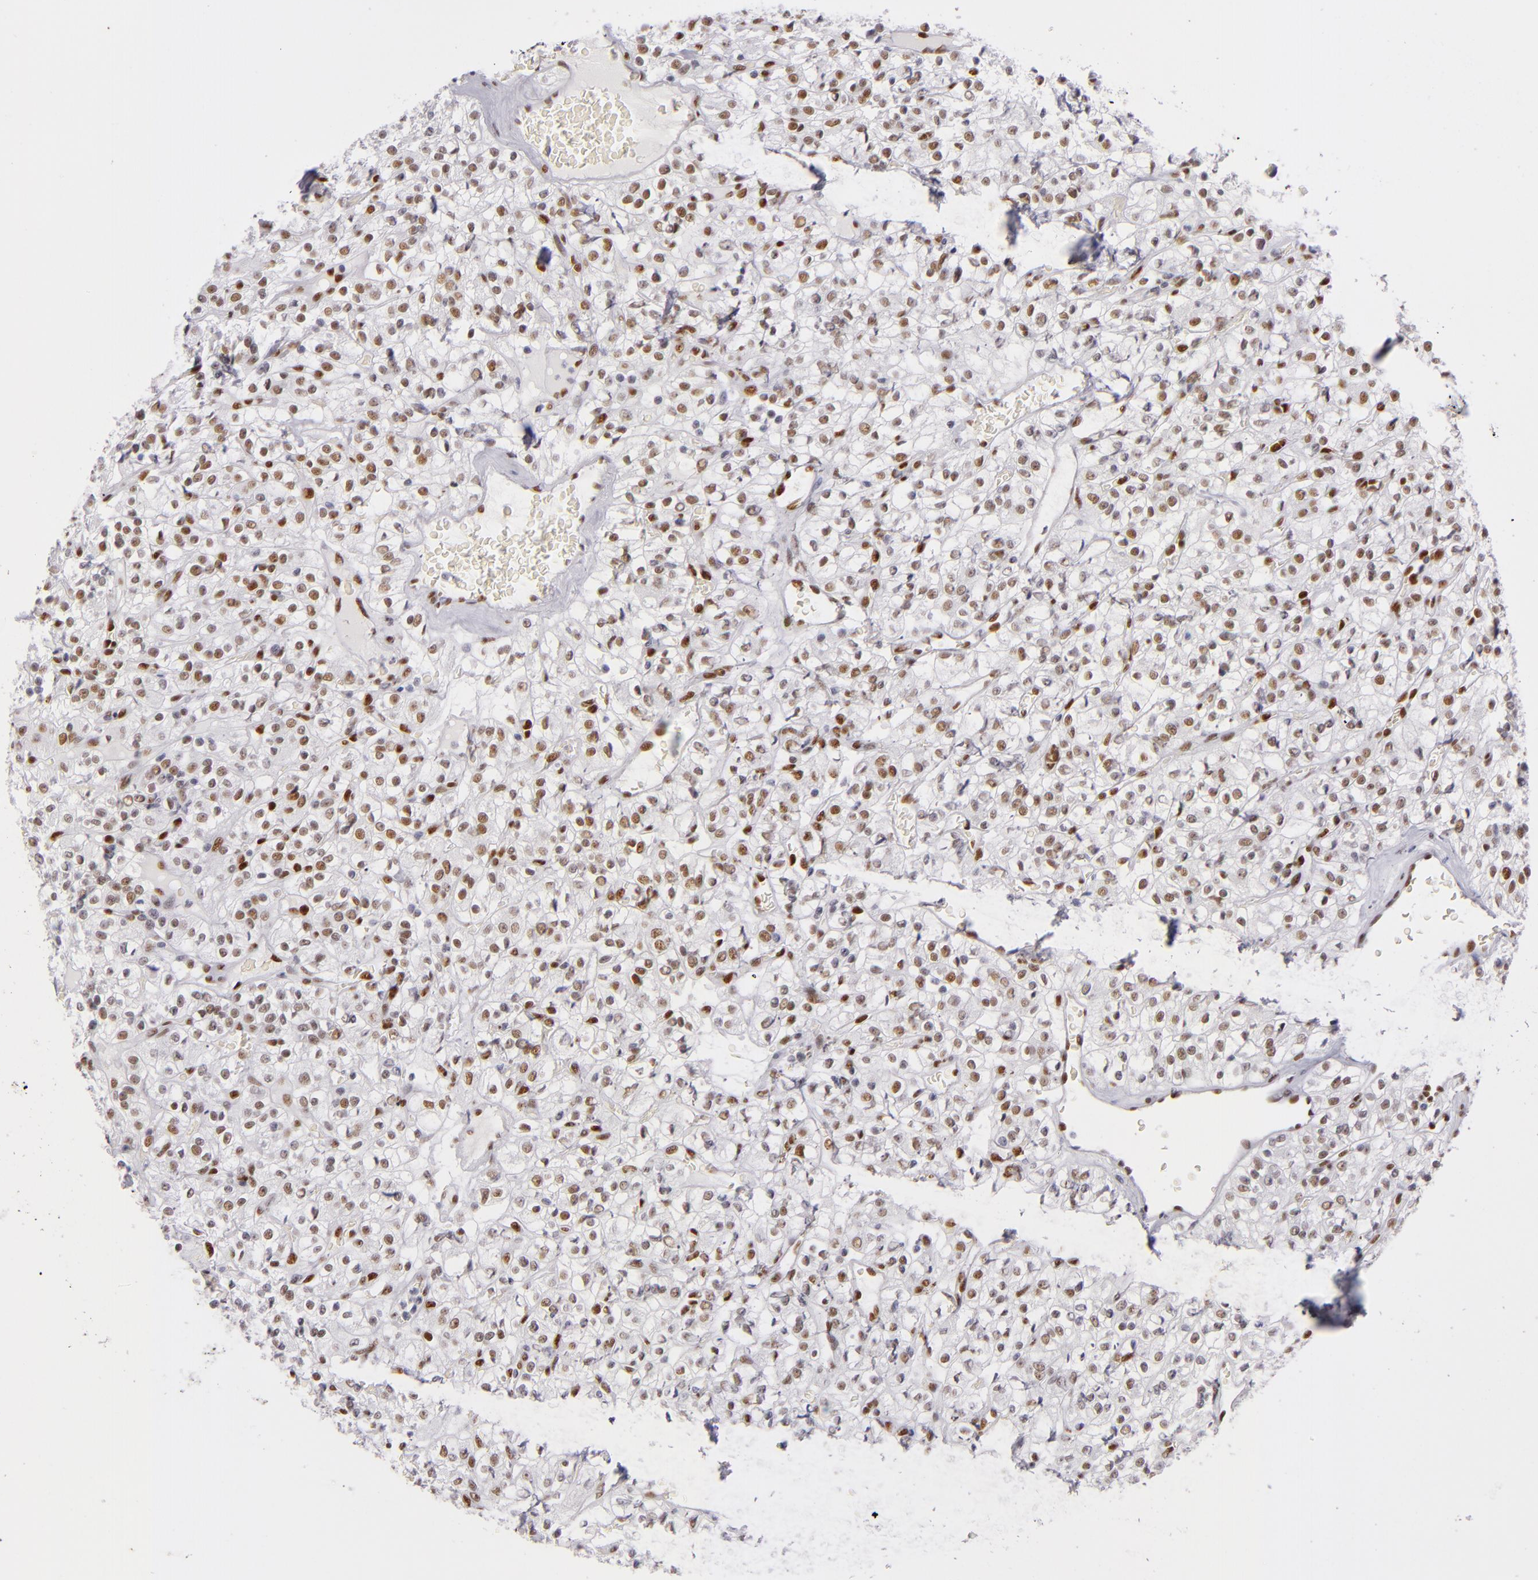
{"staining": {"intensity": "strong", "quantity": ">75%", "location": "nuclear"}, "tissue": "renal cancer", "cell_type": "Tumor cells", "image_type": "cancer", "snomed": [{"axis": "morphology", "description": "Normal tissue, NOS"}, {"axis": "morphology", "description": "Adenocarcinoma, NOS"}, {"axis": "topography", "description": "Kidney"}], "caption": "Immunohistochemistry (IHC) photomicrograph of renal cancer (adenocarcinoma) stained for a protein (brown), which exhibits high levels of strong nuclear positivity in approximately >75% of tumor cells.", "gene": "TOP3A", "patient": {"sex": "female", "age": 72}}